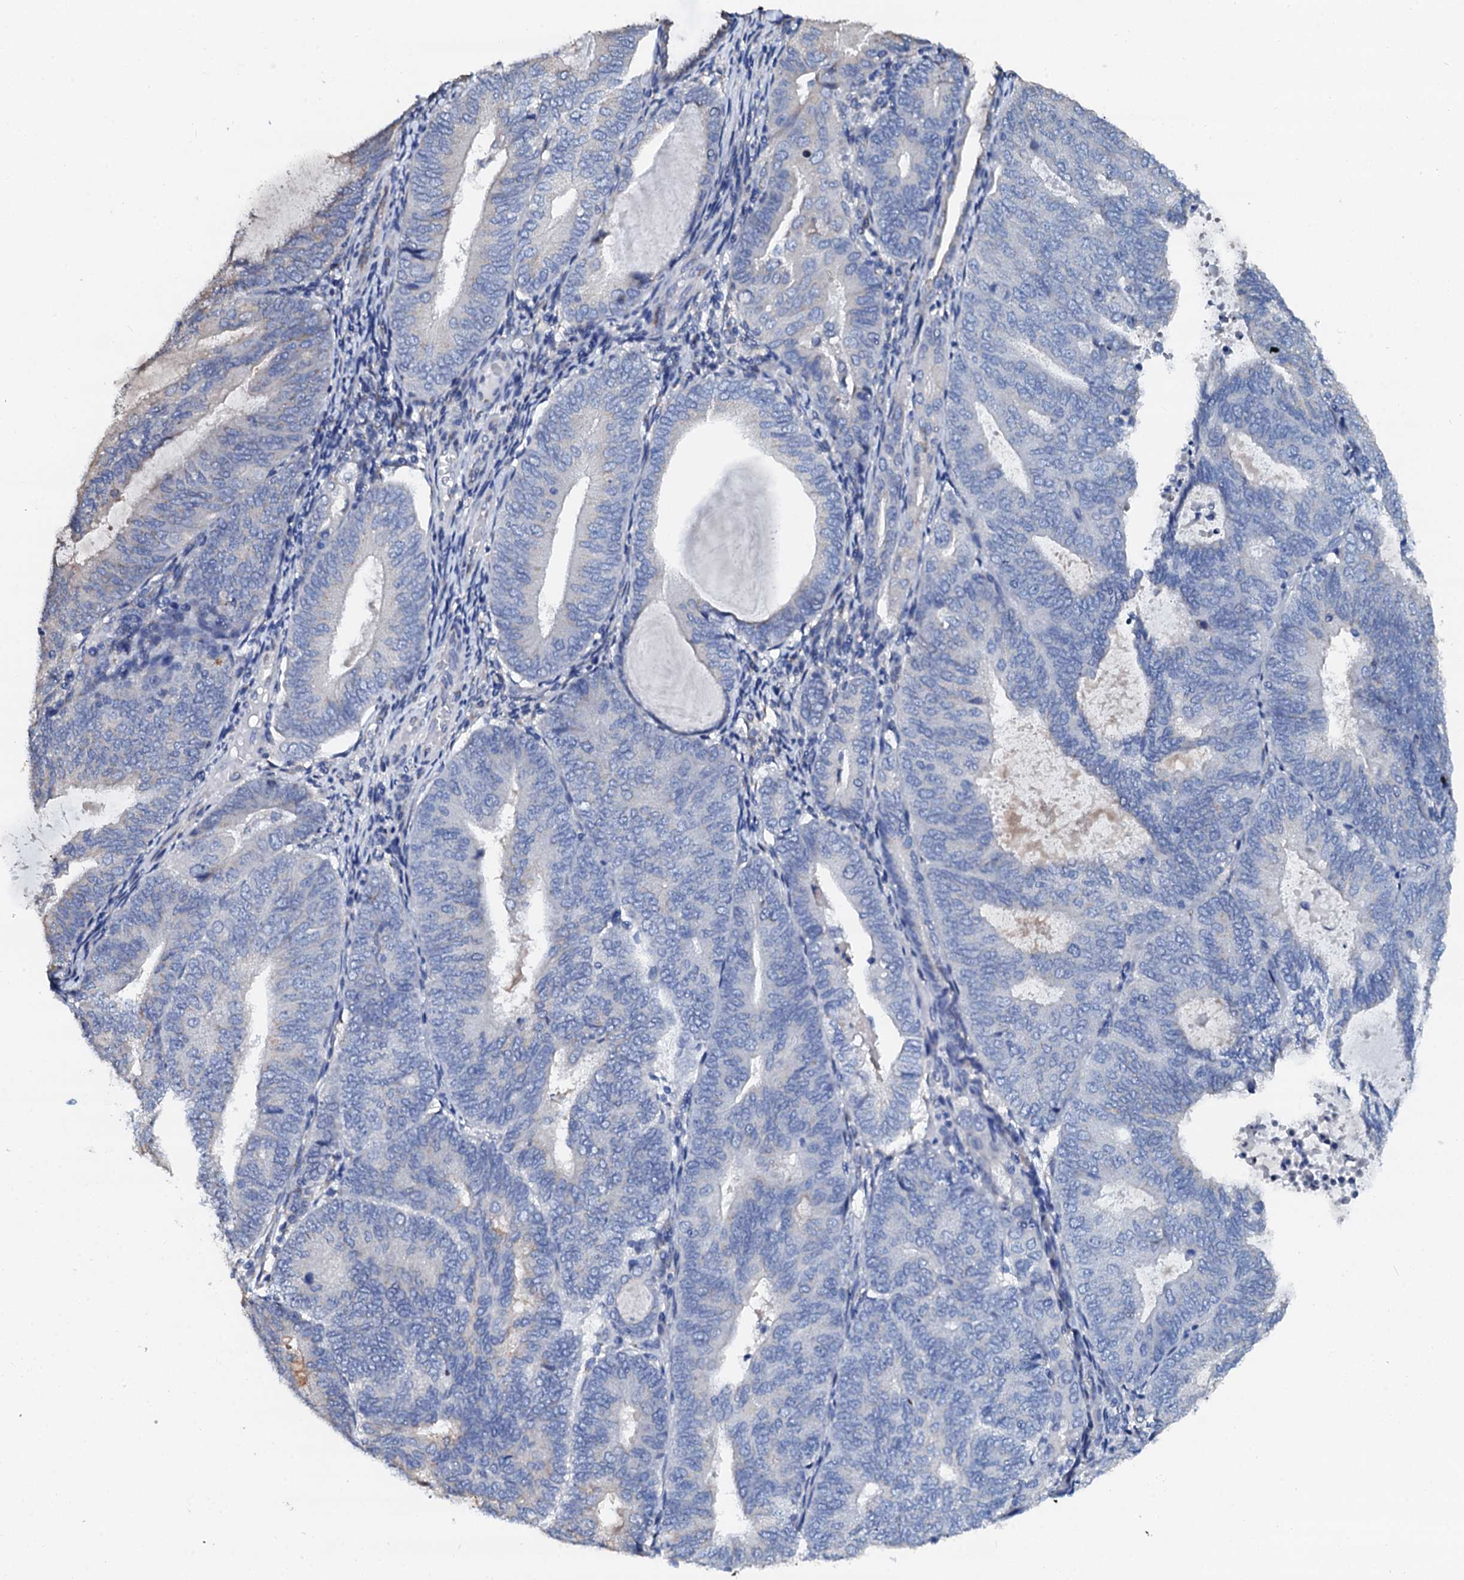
{"staining": {"intensity": "negative", "quantity": "none", "location": "none"}, "tissue": "endometrial cancer", "cell_type": "Tumor cells", "image_type": "cancer", "snomed": [{"axis": "morphology", "description": "Adenocarcinoma, NOS"}, {"axis": "topography", "description": "Endometrium"}], "caption": "IHC photomicrograph of endometrial cancer (adenocarcinoma) stained for a protein (brown), which displays no staining in tumor cells.", "gene": "AKAP3", "patient": {"sex": "female", "age": 81}}